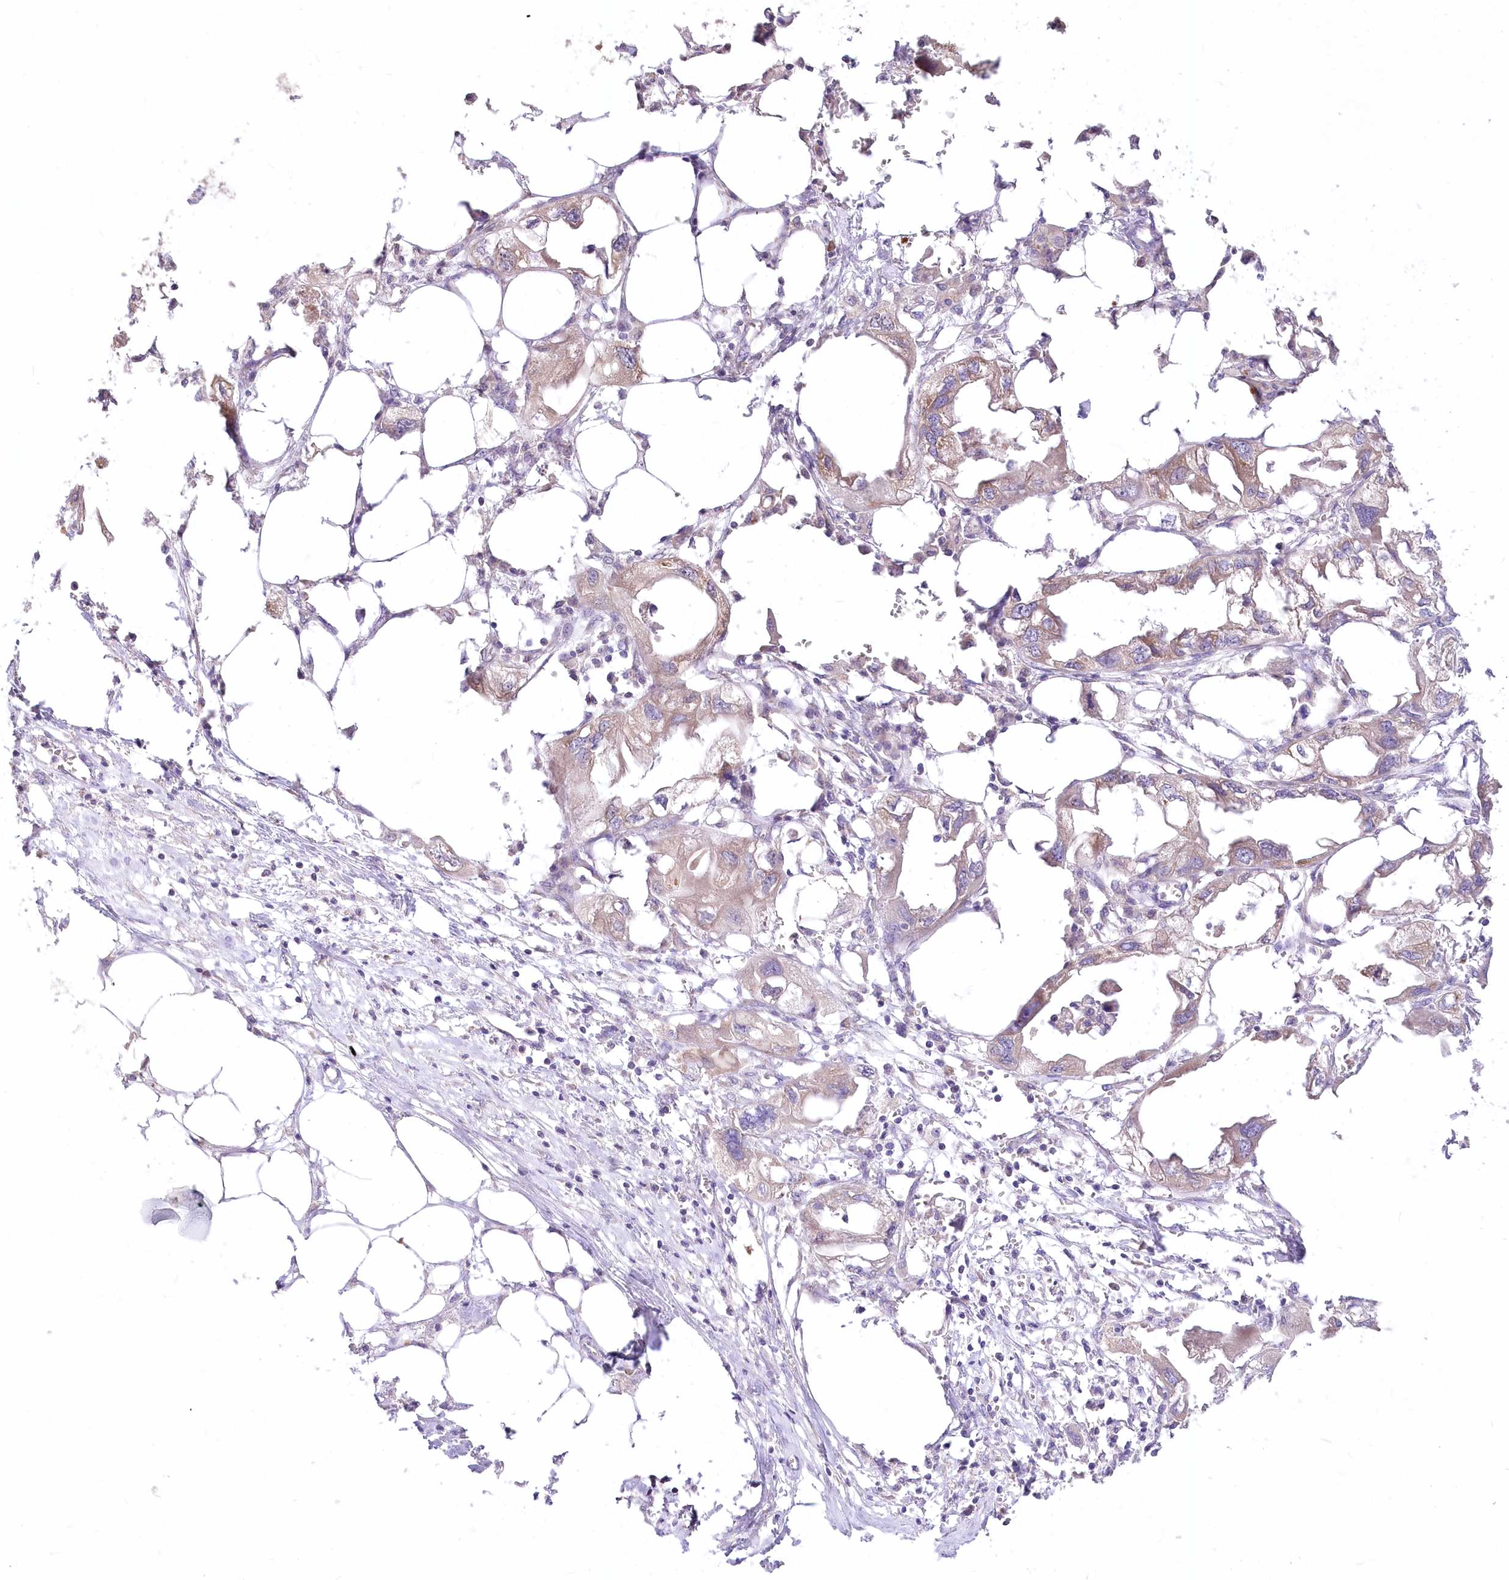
{"staining": {"intensity": "weak", "quantity": ">75%", "location": "cytoplasmic/membranous"}, "tissue": "endometrial cancer", "cell_type": "Tumor cells", "image_type": "cancer", "snomed": [{"axis": "morphology", "description": "Adenocarcinoma, NOS"}, {"axis": "morphology", "description": "Adenocarcinoma, metastatic, NOS"}, {"axis": "topography", "description": "Adipose tissue"}, {"axis": "topography", "description": "Endometrium"}], "caption": "Protein staining shows weak cytoplasmic/membranous positivity in about >75% of tumor cells in endometrial cancer (adenocarcinoma).", "gene": "STT3B", "patient": {"sex": "female", "age": 67}}